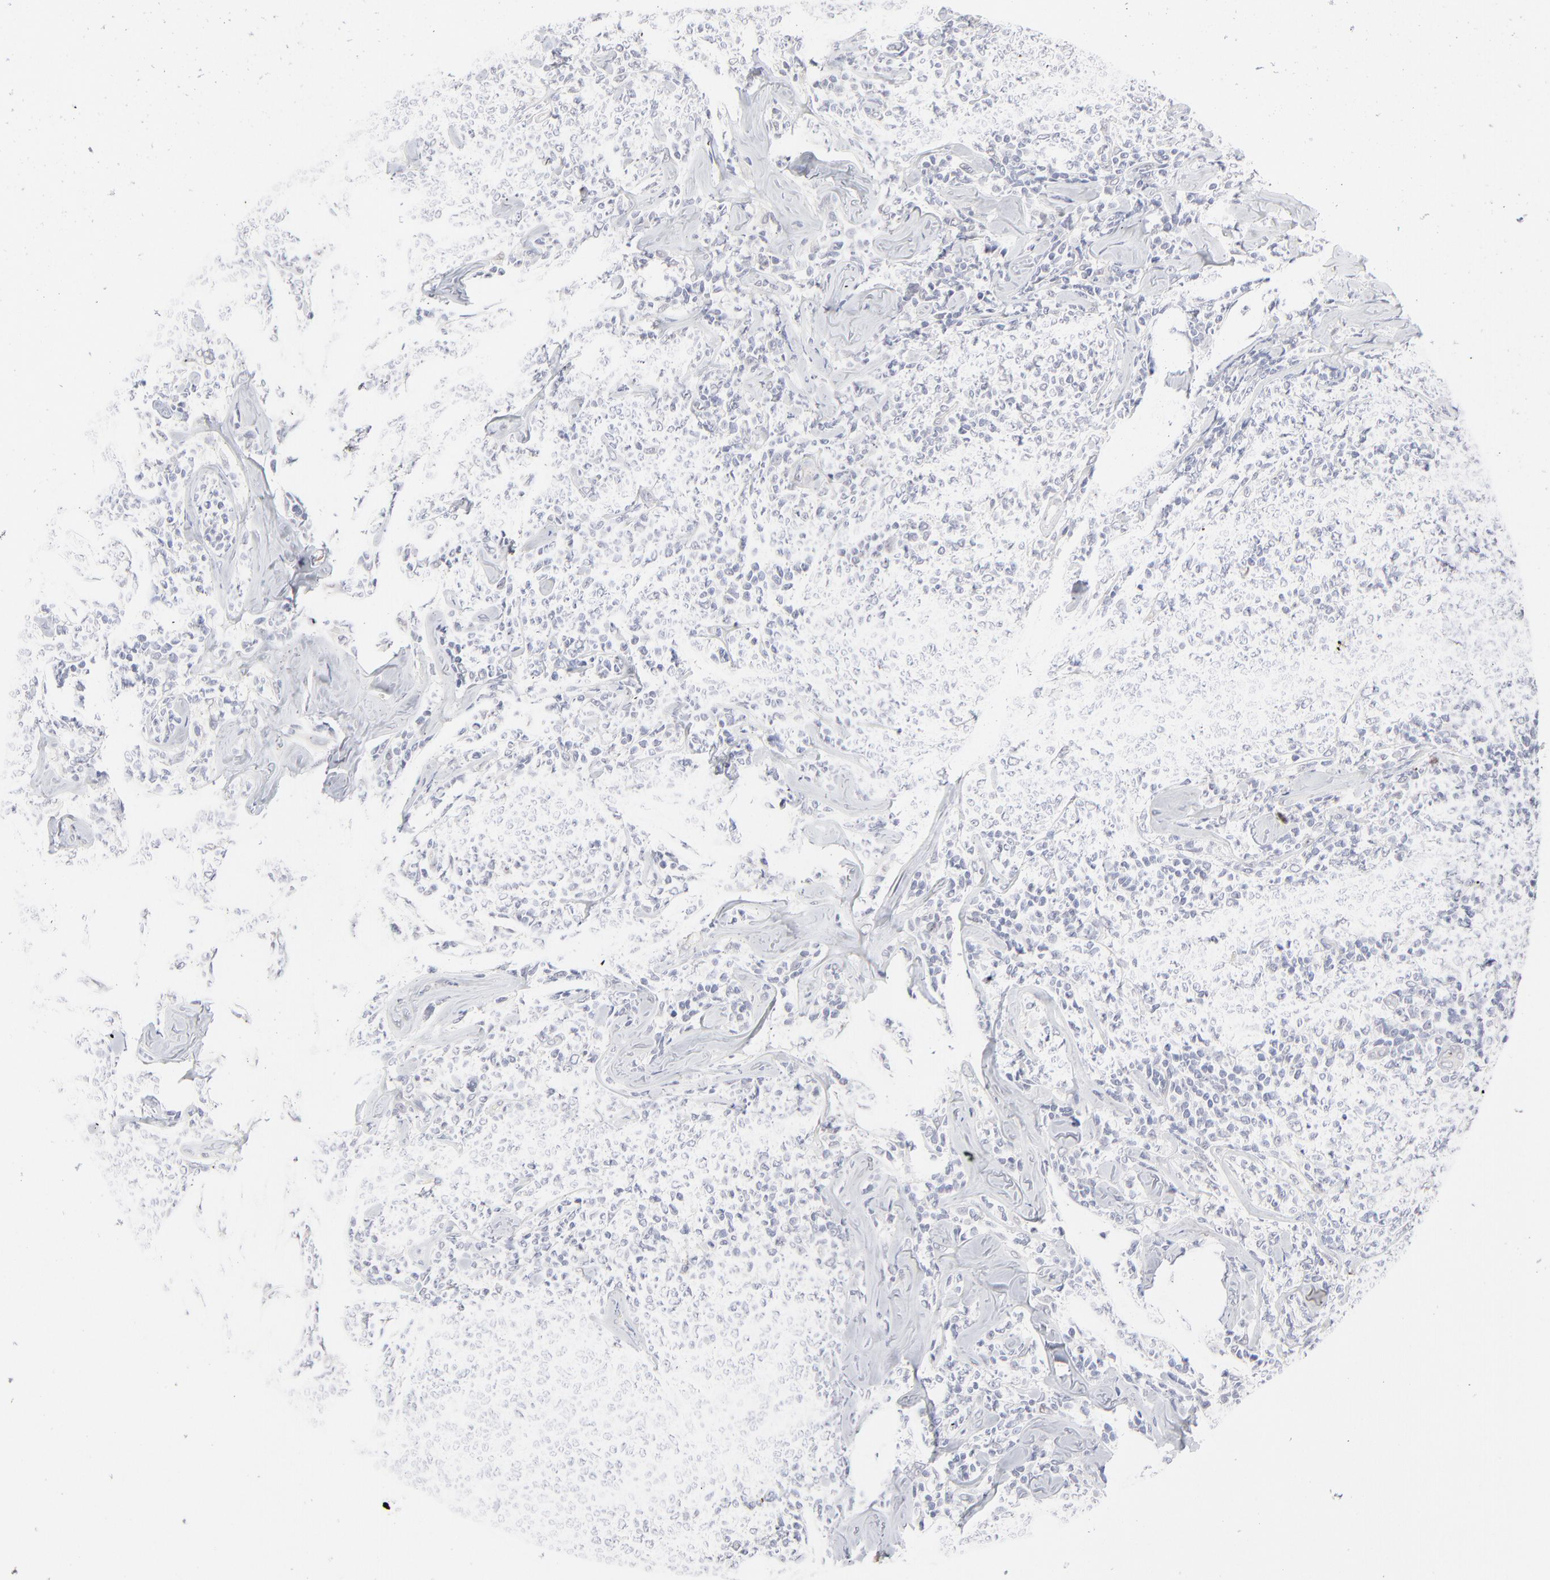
{"staining": {"intensity": "negative", "quantity": "none", "location": "none"}, "tissue": "lymphoma", "cell_type": "Tumor cells", "image_type": "cancer", "snomed": [{"axis": "morphology", "description": "Malignant lymphoma, non-Hodgkin's type, Low grade"}, {"axis": "topography", "description": "Lymph node"}], "caption": "The micrograph exhibits no staining of tumor cells in malignant lymphoma, non-Hodgkin's type (low-grade).", "gene": "RBM3", "patient": {"sex": "female", "age": 56}}